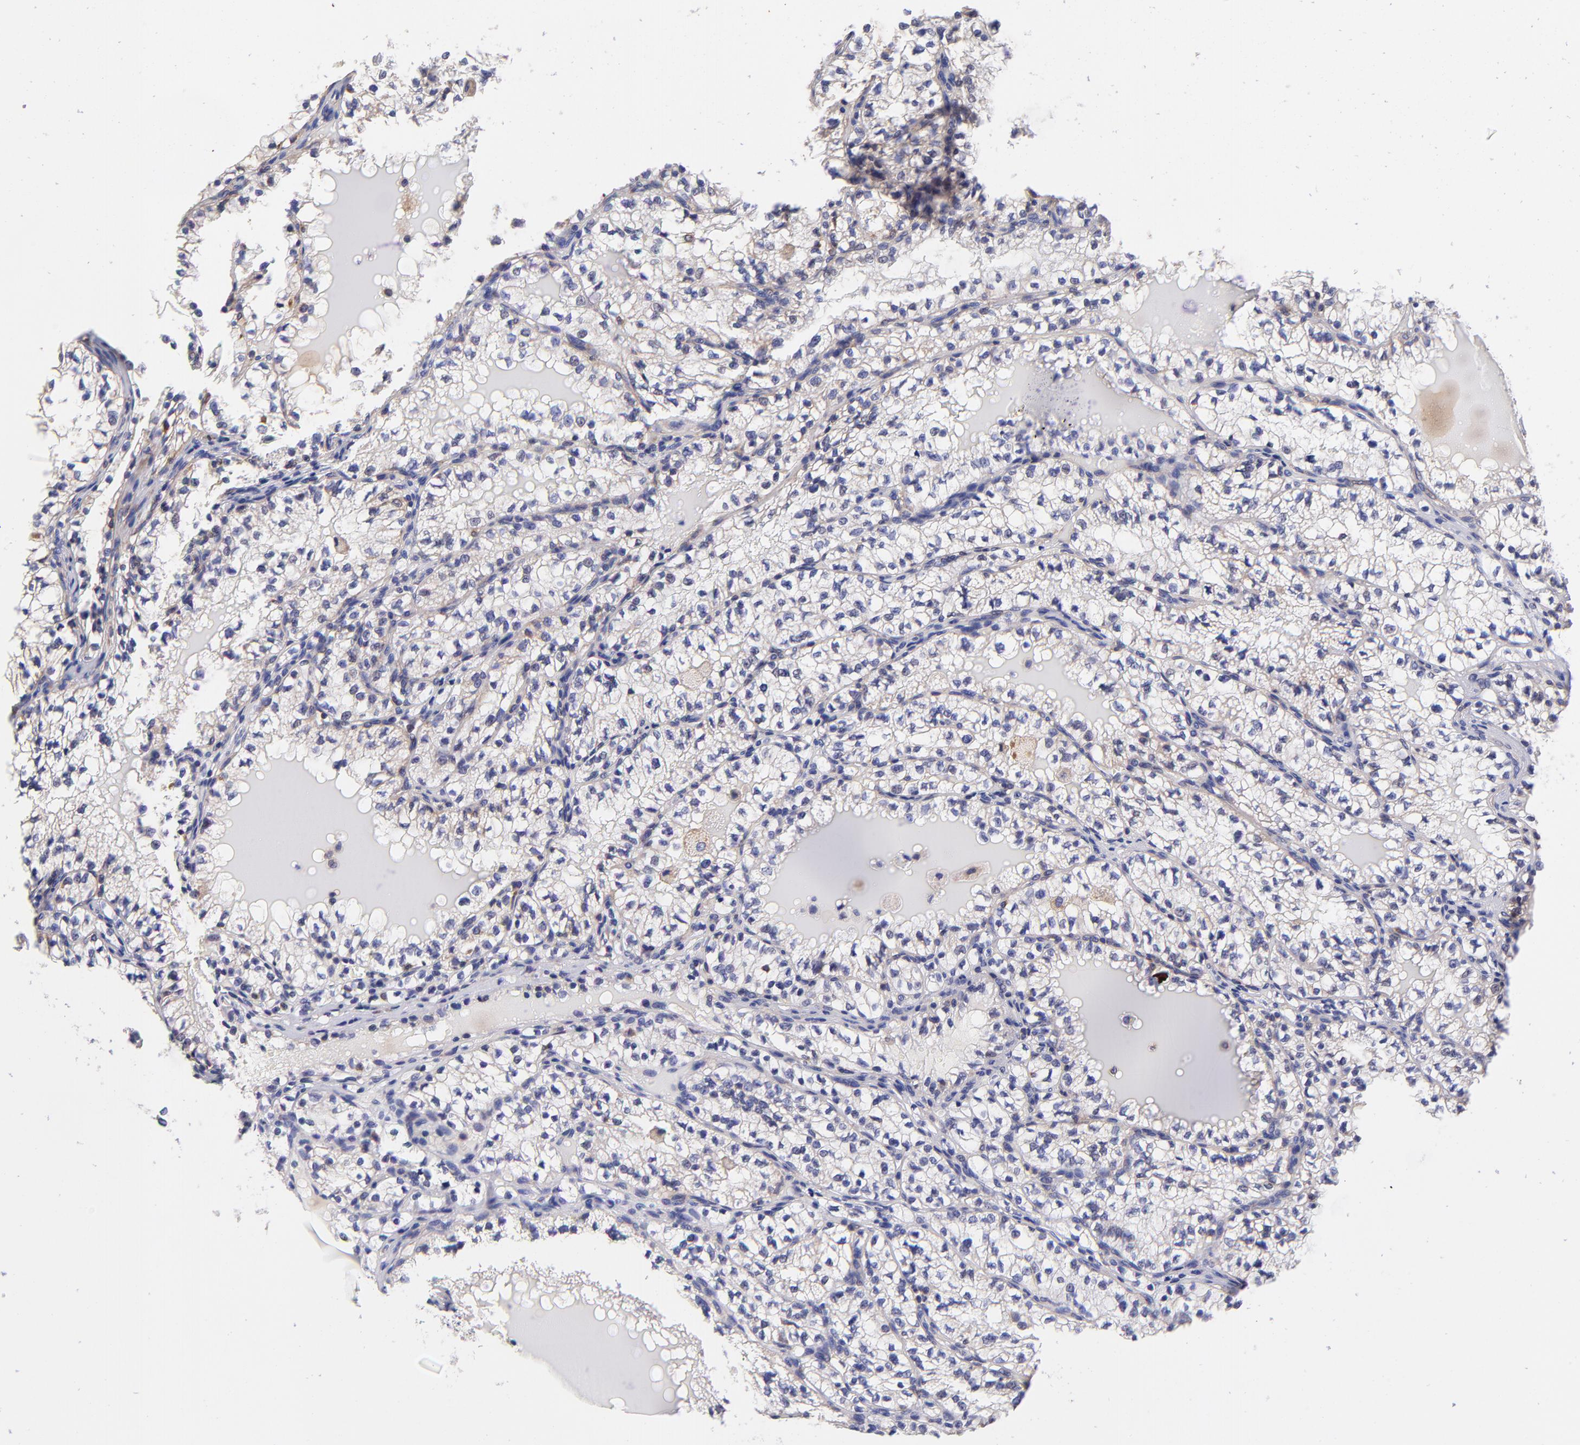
{"staining": {"intensity": "negative", "quantity": "none", "location": "none"}, "tissue": "renal cancer", "cell_type": "Tumor cells", "image_type": "cancer", "snomed": [{"axis": "morphology", "description": "Adenocarcinoma, NOS"}, {"axis": "topography", "description": "Kidney"}], "caption": "This is an immunohistochemistry image of human renal cancer (adenocarcinoma). There is no positivity in tumor cells.", "gene": "PREX1", "patient": {"sex": "male", "age": 61}}